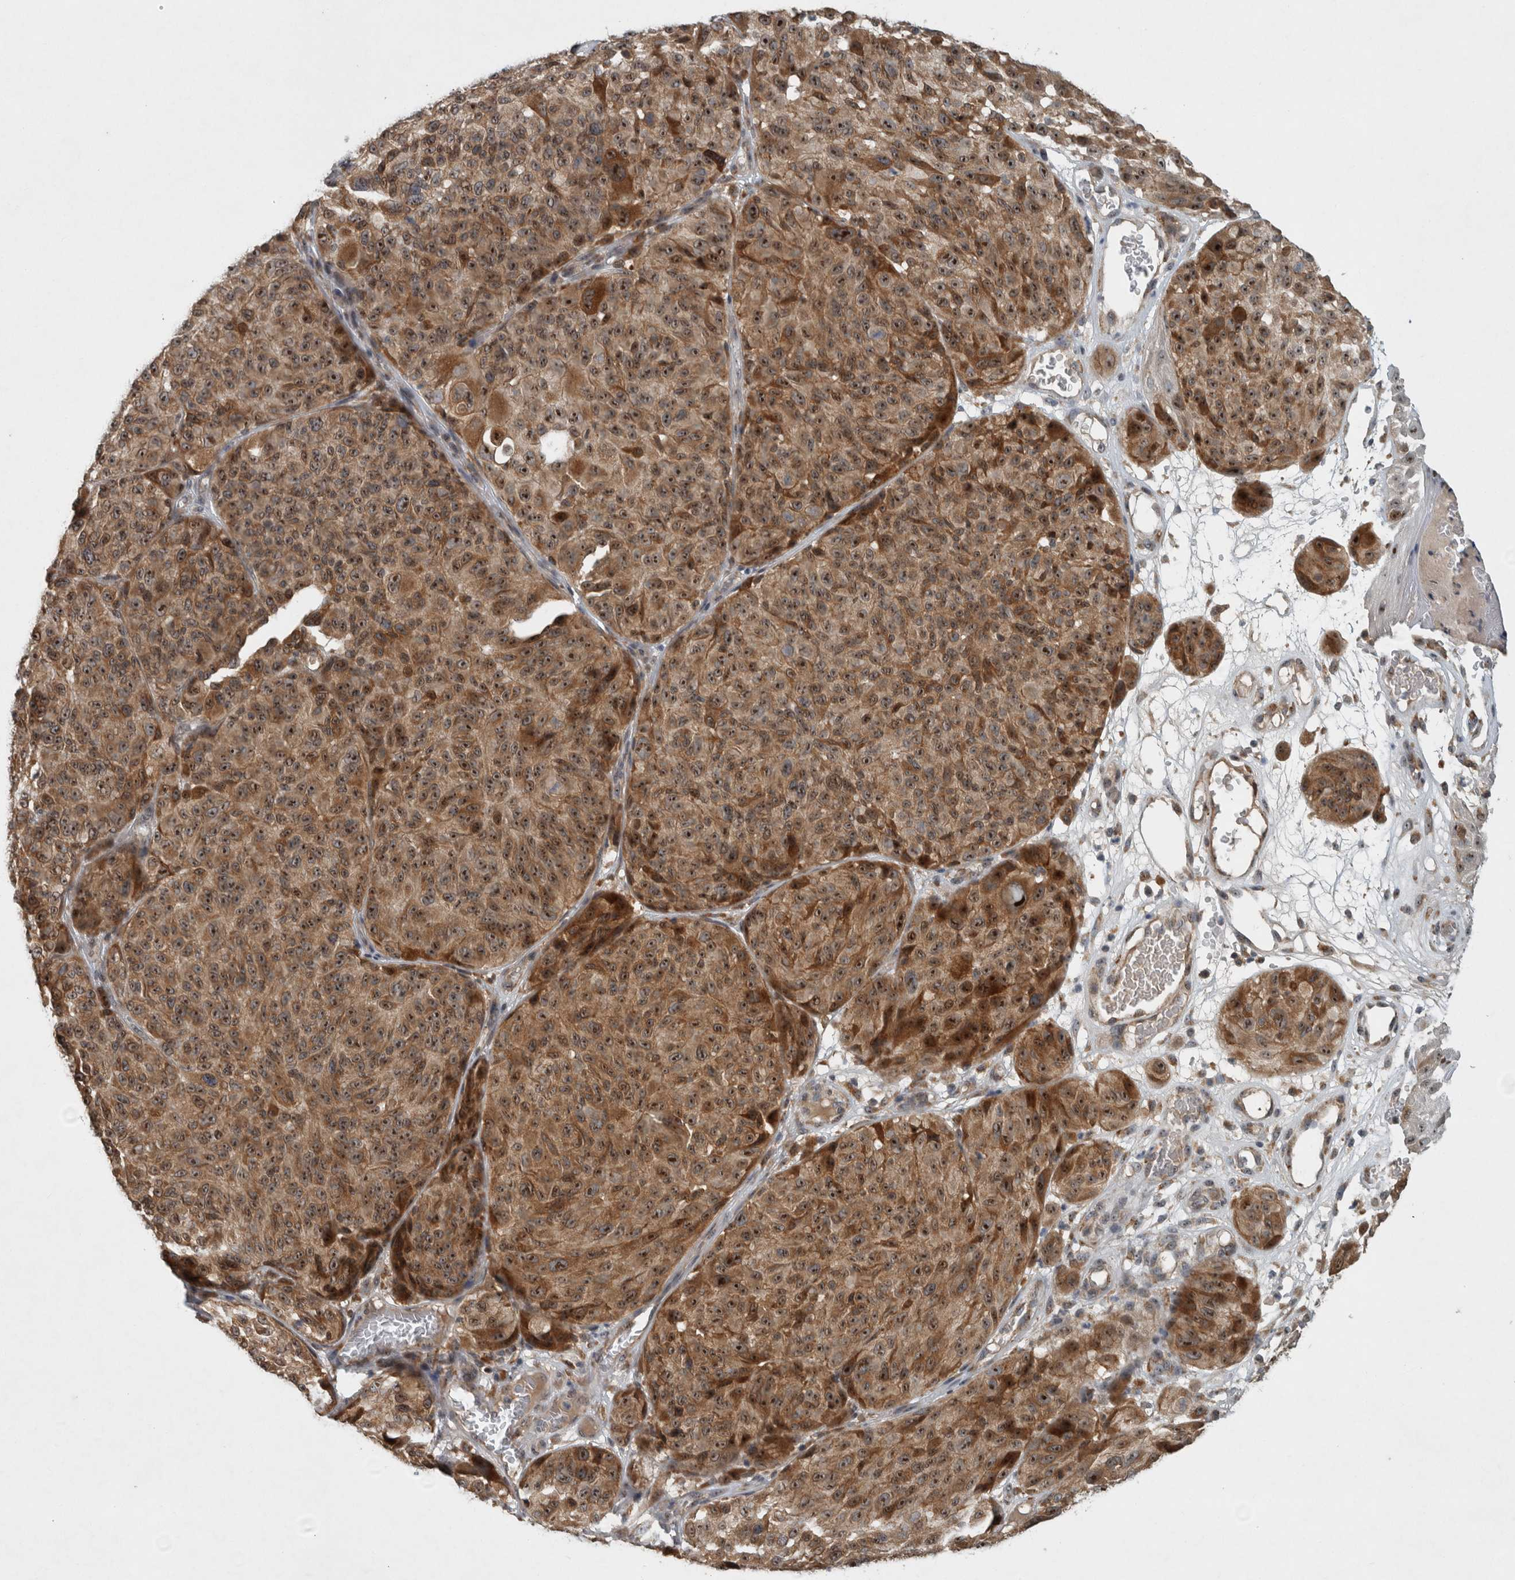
{"staining": {"intensity": "moderate", "quantity": ">75%", "location": "cytoplasmic/membranous,nuclear"}, "tissue": "melanoma", "cell_type": "Tumor cells", "image_type": "cancer", "snomed": [{"axis": "morphology", "description": "Malignant melanoma, NOS"}, {"axis": "topography", "description": "Skin"}], "caption": "Brown immunohistochemical staining in melanoma displays moderate cytoplasmic/membranous and nuclear positivity in about >75% of tumor cells. (Stains: DAB in brown, nuclei in blue, Microscopy: brightfield microscopy at high magnification).", "gene": "GPR137B", "patient": {"sex": "male", "age": 83}}